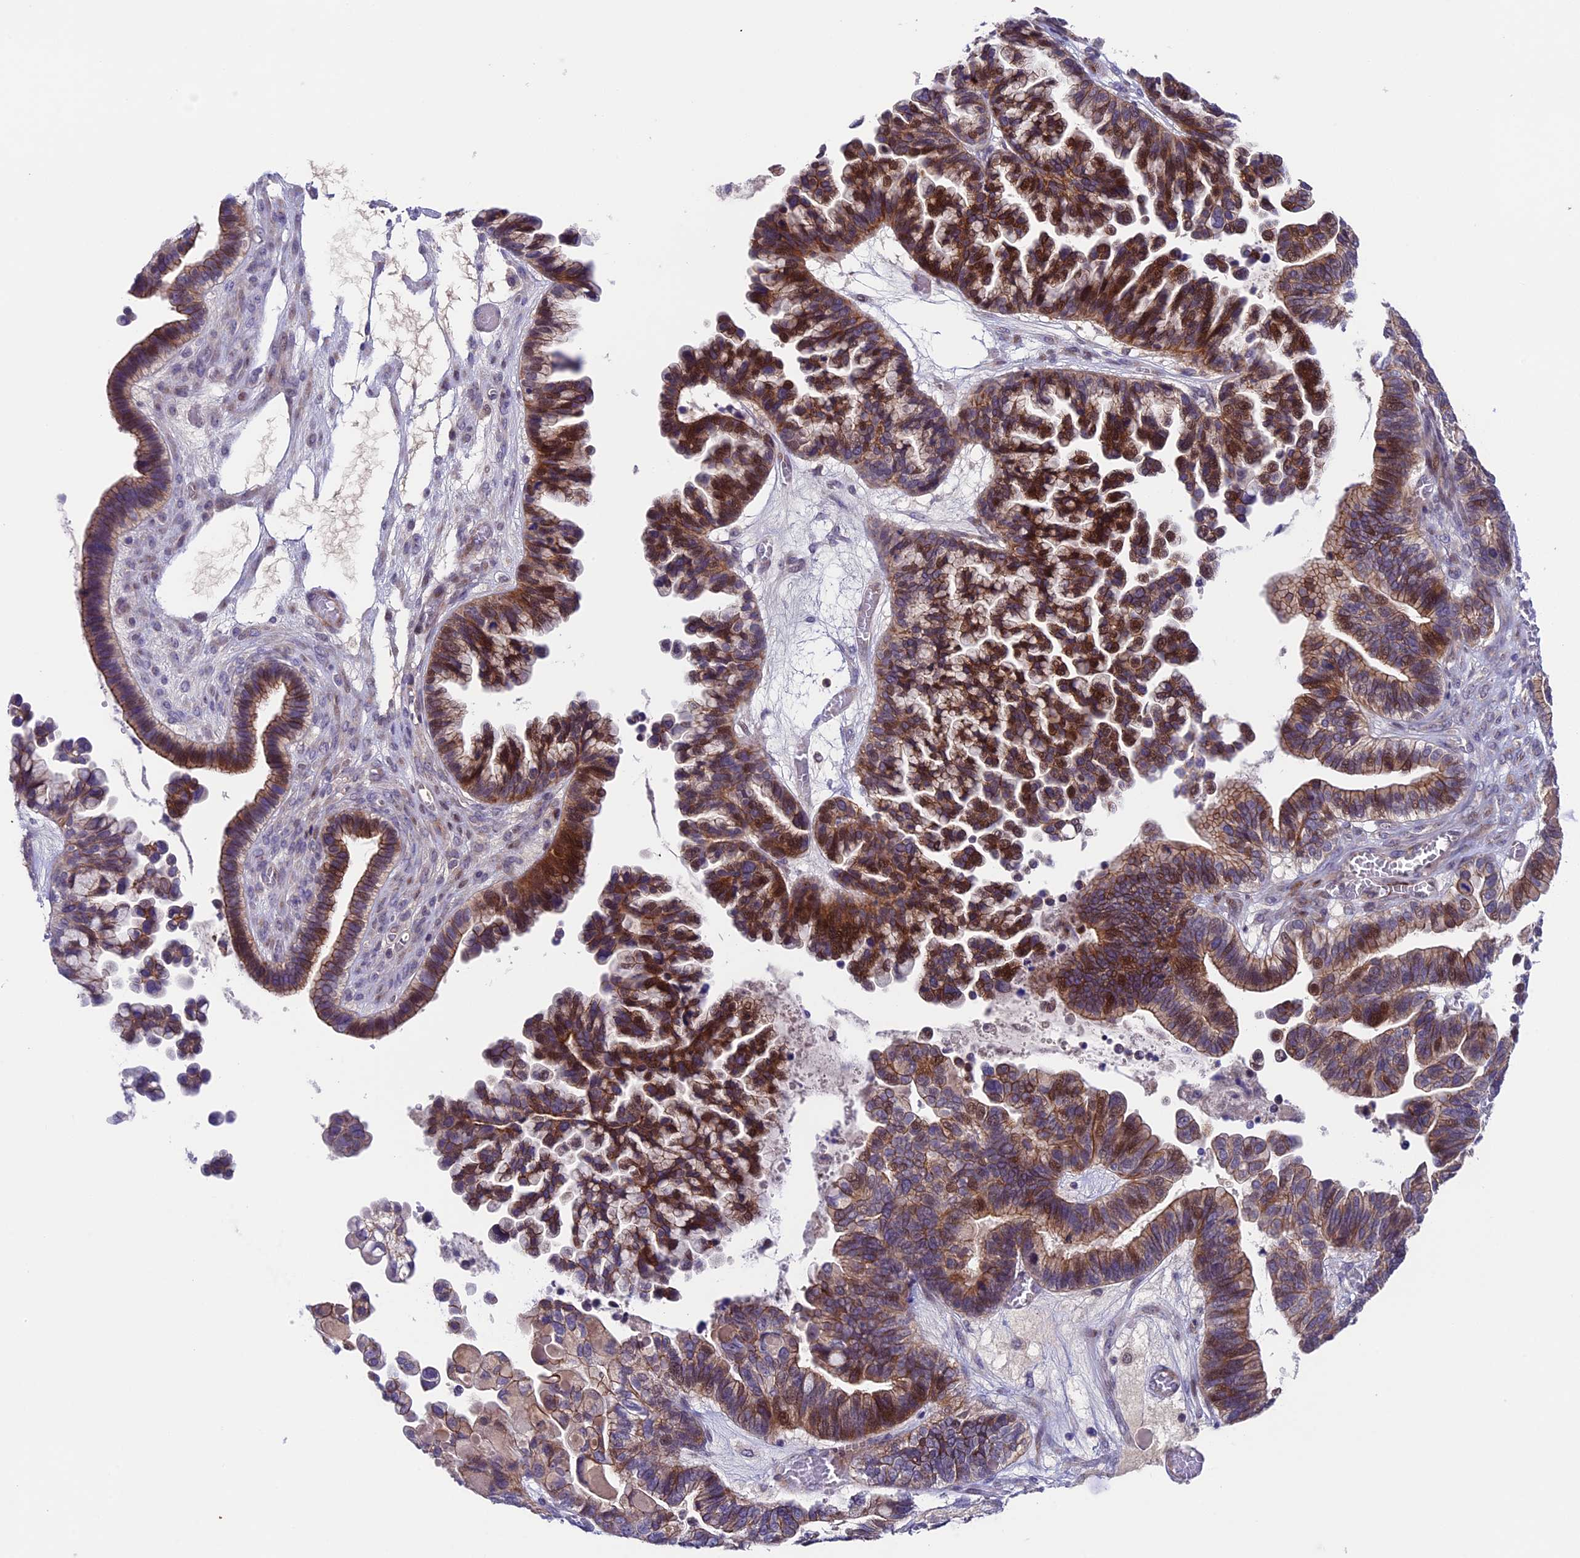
{"staining": {"intensity": "moderate", "quantity": ">75%", "location": "cytoplasmic/membranous"}, "tissue": "ovarian cancer", "cell_type": "Tumor cells", "image_type": "cancer", "snomed": [{"axis": "morphology", "description": "Cystadenocarcinoma, serous, NOS"}, {"axis": "topography", "description": "Ovary"}], "caption": "This histopathology image demonstrates ovarian serous cystadenocarcinoma stained with immunohistochemistry to label a protein in brown. The cytoplasmic/membranous of tumor cells show moderate positivity for the protein. Nuclei are counter-stained blue.", "gene": "SIPA1L3", "patient": {"sex": "female", "age": 56}}